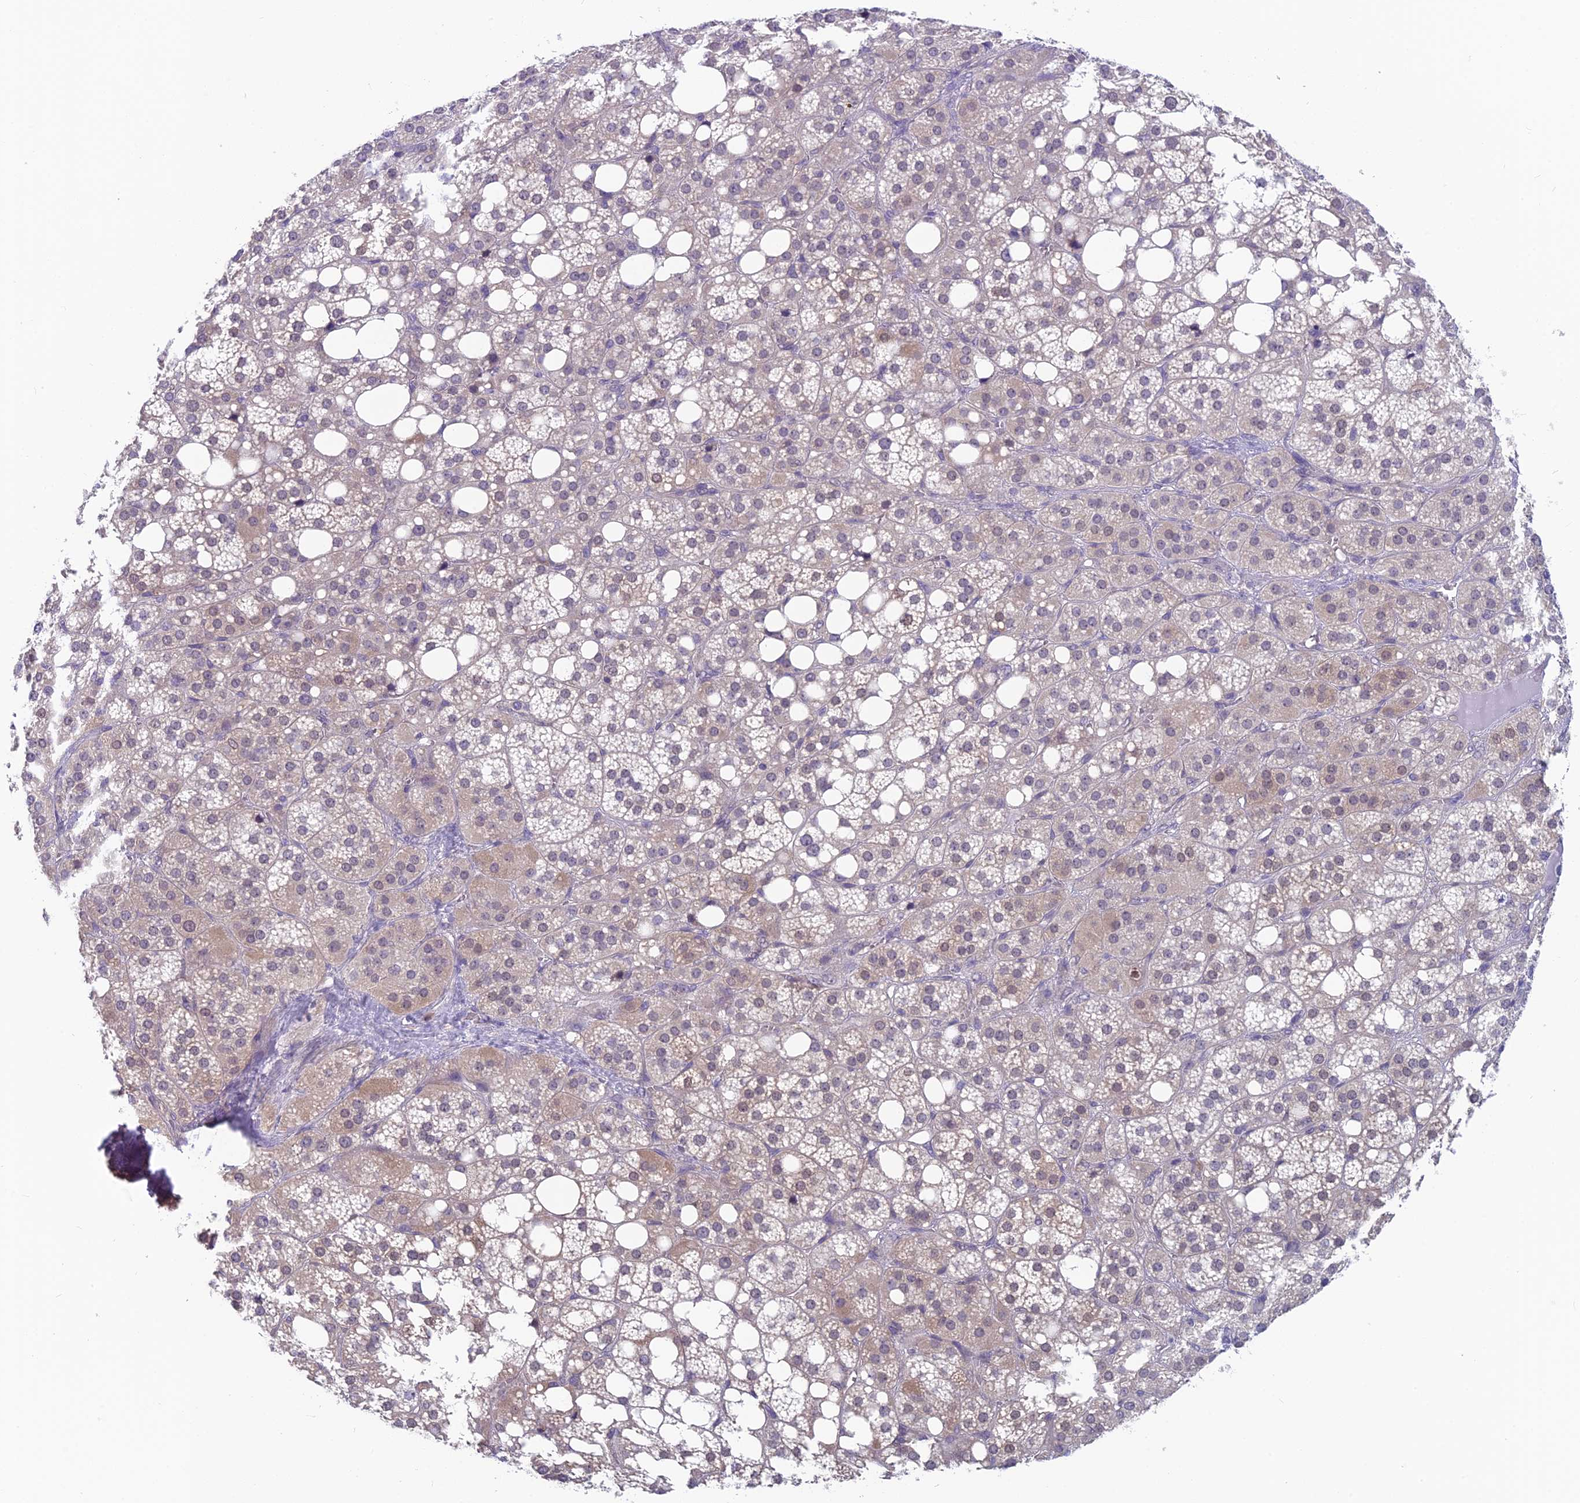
{"staining": {"intensity": "weak", "quantity": "25%-75%", "location": "cytoplasmic/membranous"}, "tissue": "adrenal gland", "cell_type": "Glandular cells", "image_type": "normal", "snomed": [{"axis": "morphology", "description": "Normal tissue, NOS"}, {"axis": "topography", "description": "Adrenal gland"}], "caption": "Approximately 25%-75% of glandular cells in benign adrenal gland show weak cytoplasmic/membranous protein expression as visualized by brown immunohistochemical staining.", "gene": "MRI1", "patient": {"sex": "female", "age": 59}}